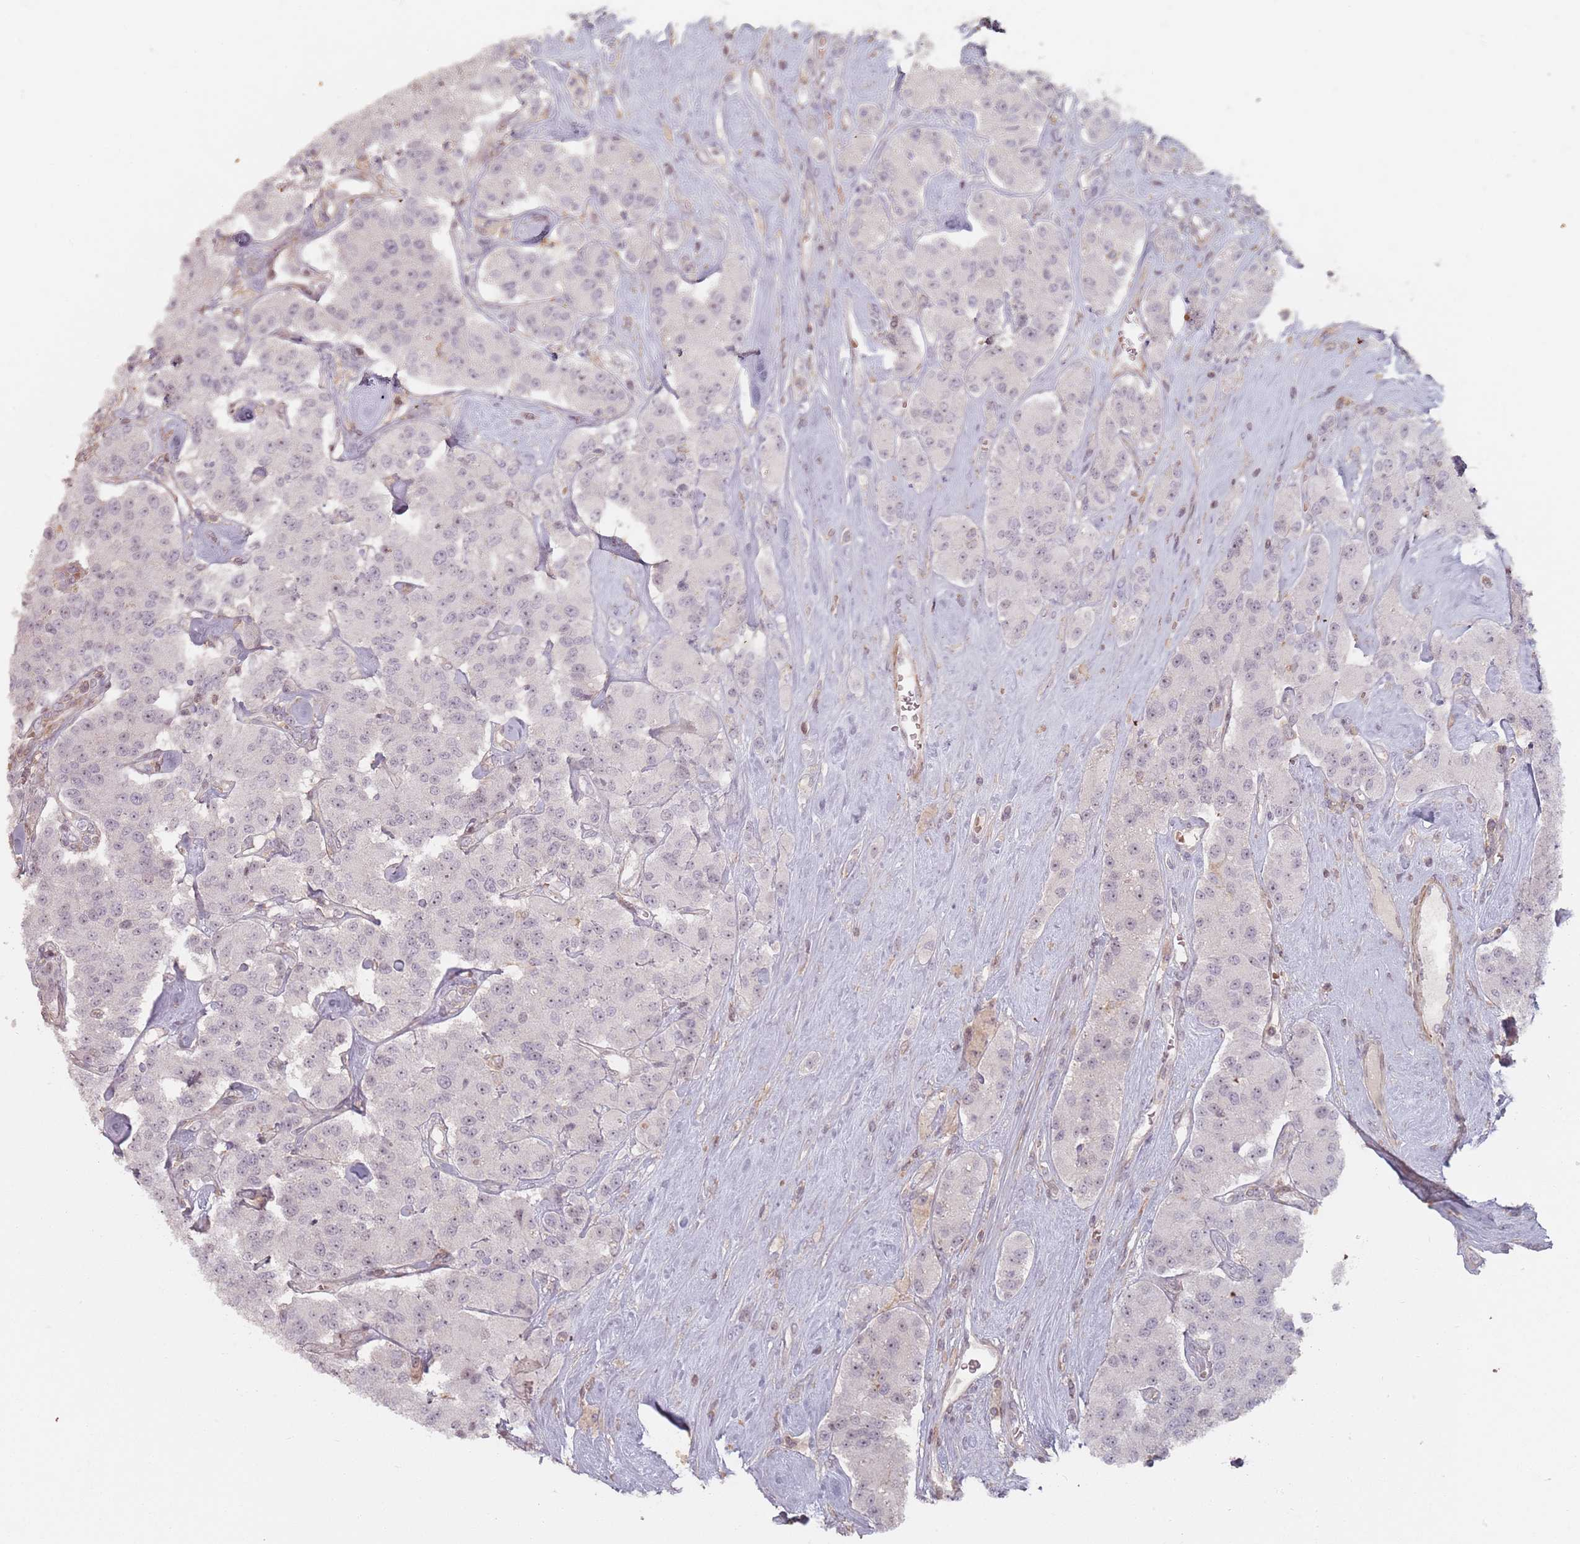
{"staining": {"intensity": "weak", "quantity": "<25%", "location": "nuclear"}, "tissue": "carcinoid", "cell_type": "Tumor cells", "image_type": "cancer", "snomed": [{"axis": "morphology", "description": "Carcinoid, malignant, NOS"}, {"axis": "topography", "description": "Pancreas"}], "caption": "Immunohistochemistry (IHC) of carcinoid demonstrates no positivity in tumor cells. (Stains: DAB immunohistochemistry (IHC) with hematoxylin counter stain, Microscopy: brightfield microscopy at high magnification).", "gene": "ADTRP", "patient": {"sex": "male", "age": 41}}